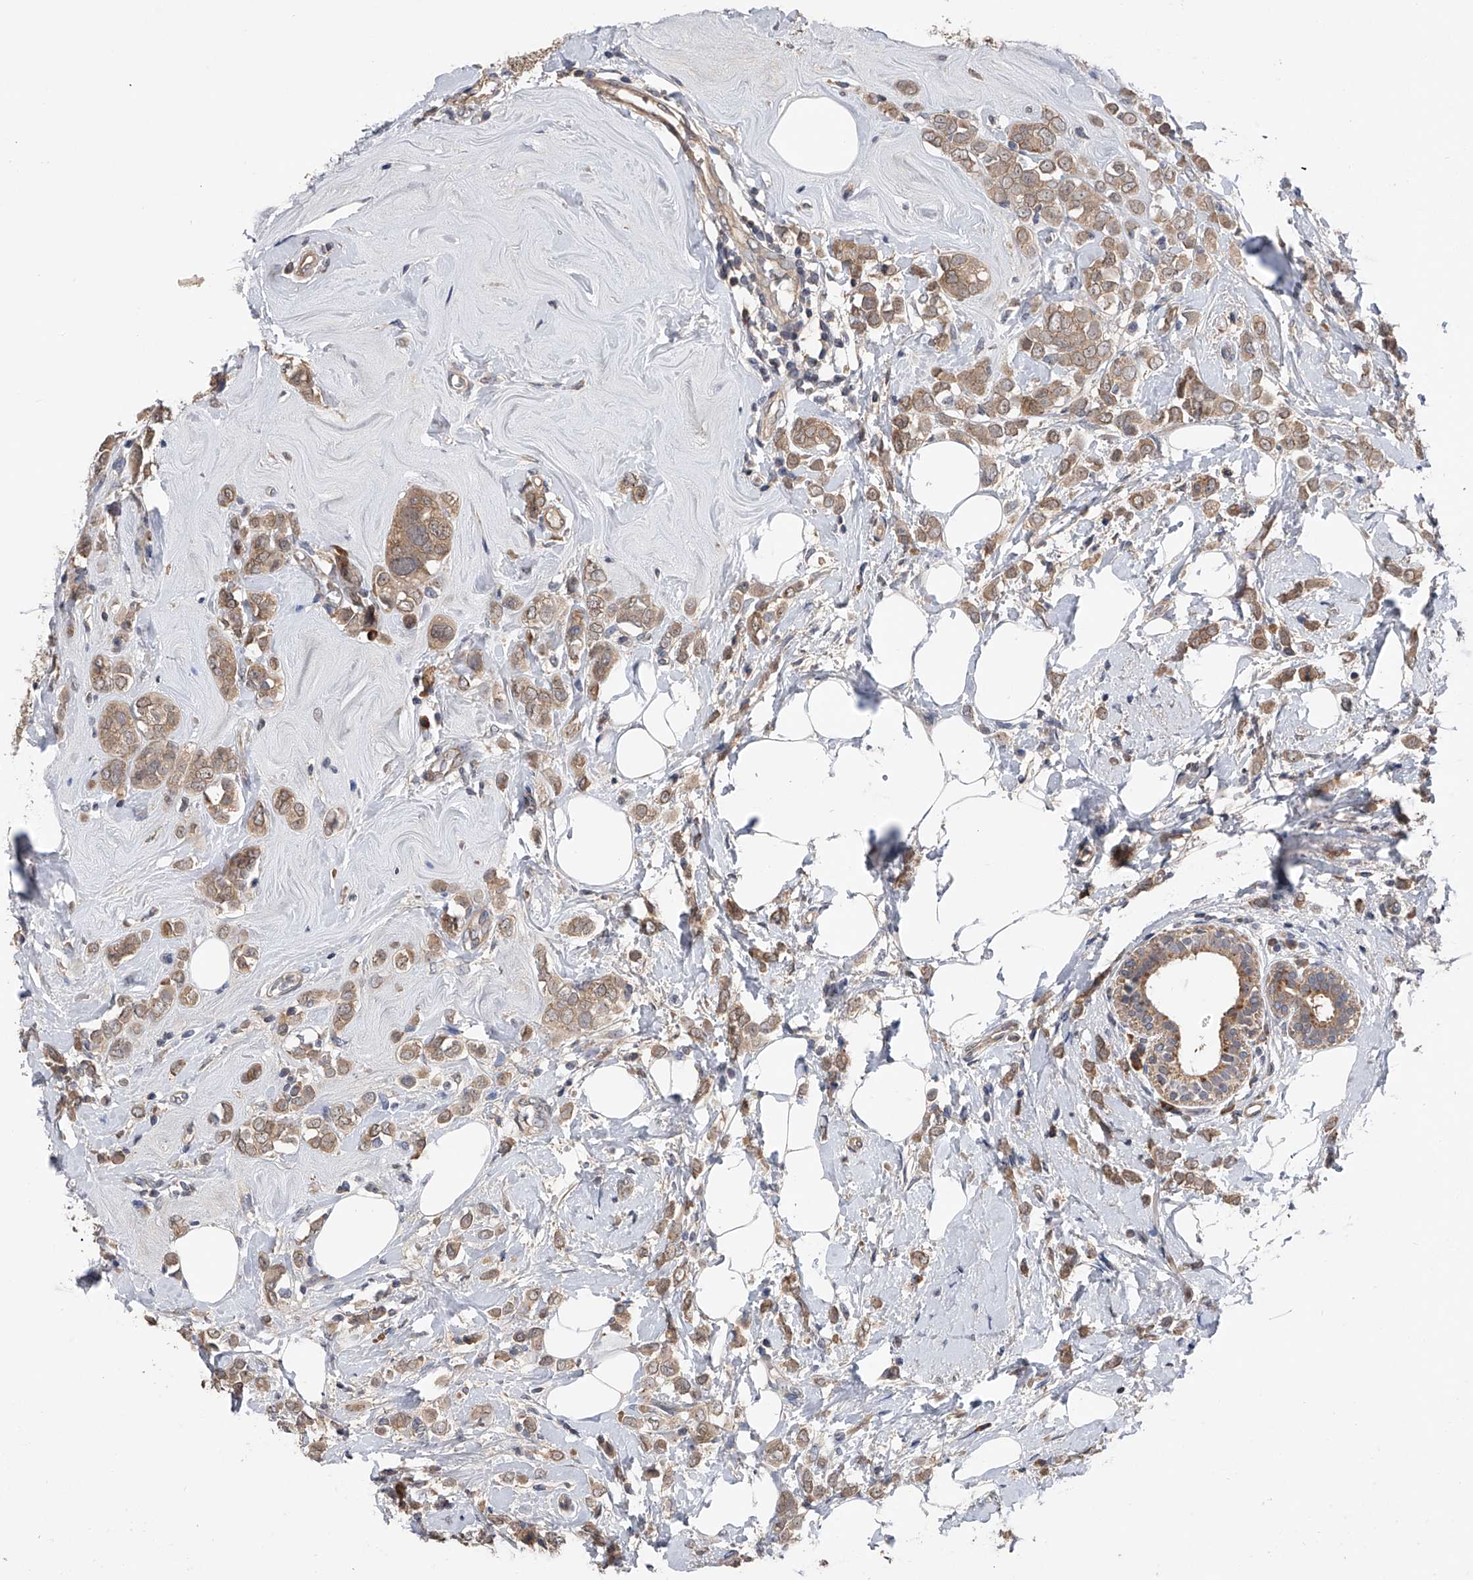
{"staining": {"intensity": "weak", "quantity": ">75%", "location": "cytoplasmic/membranous"}, "tissue": "breast cancer", "cell_type": "Tumor cells", "image_type": "cancer", "snomed": [{"axis": "morphology", "description": "Lobular carcinoma"}, {"axis": "topography", "description": "Breast"}], "caption": "Lobular carcinoma (breast) stained for a protein (brown) reveals weak cytoplasmic/membranous positive staining in approximately >75% of tumor cells.", "gene": "CFAP298", "patient": {"sex": "female", "age": 47}}